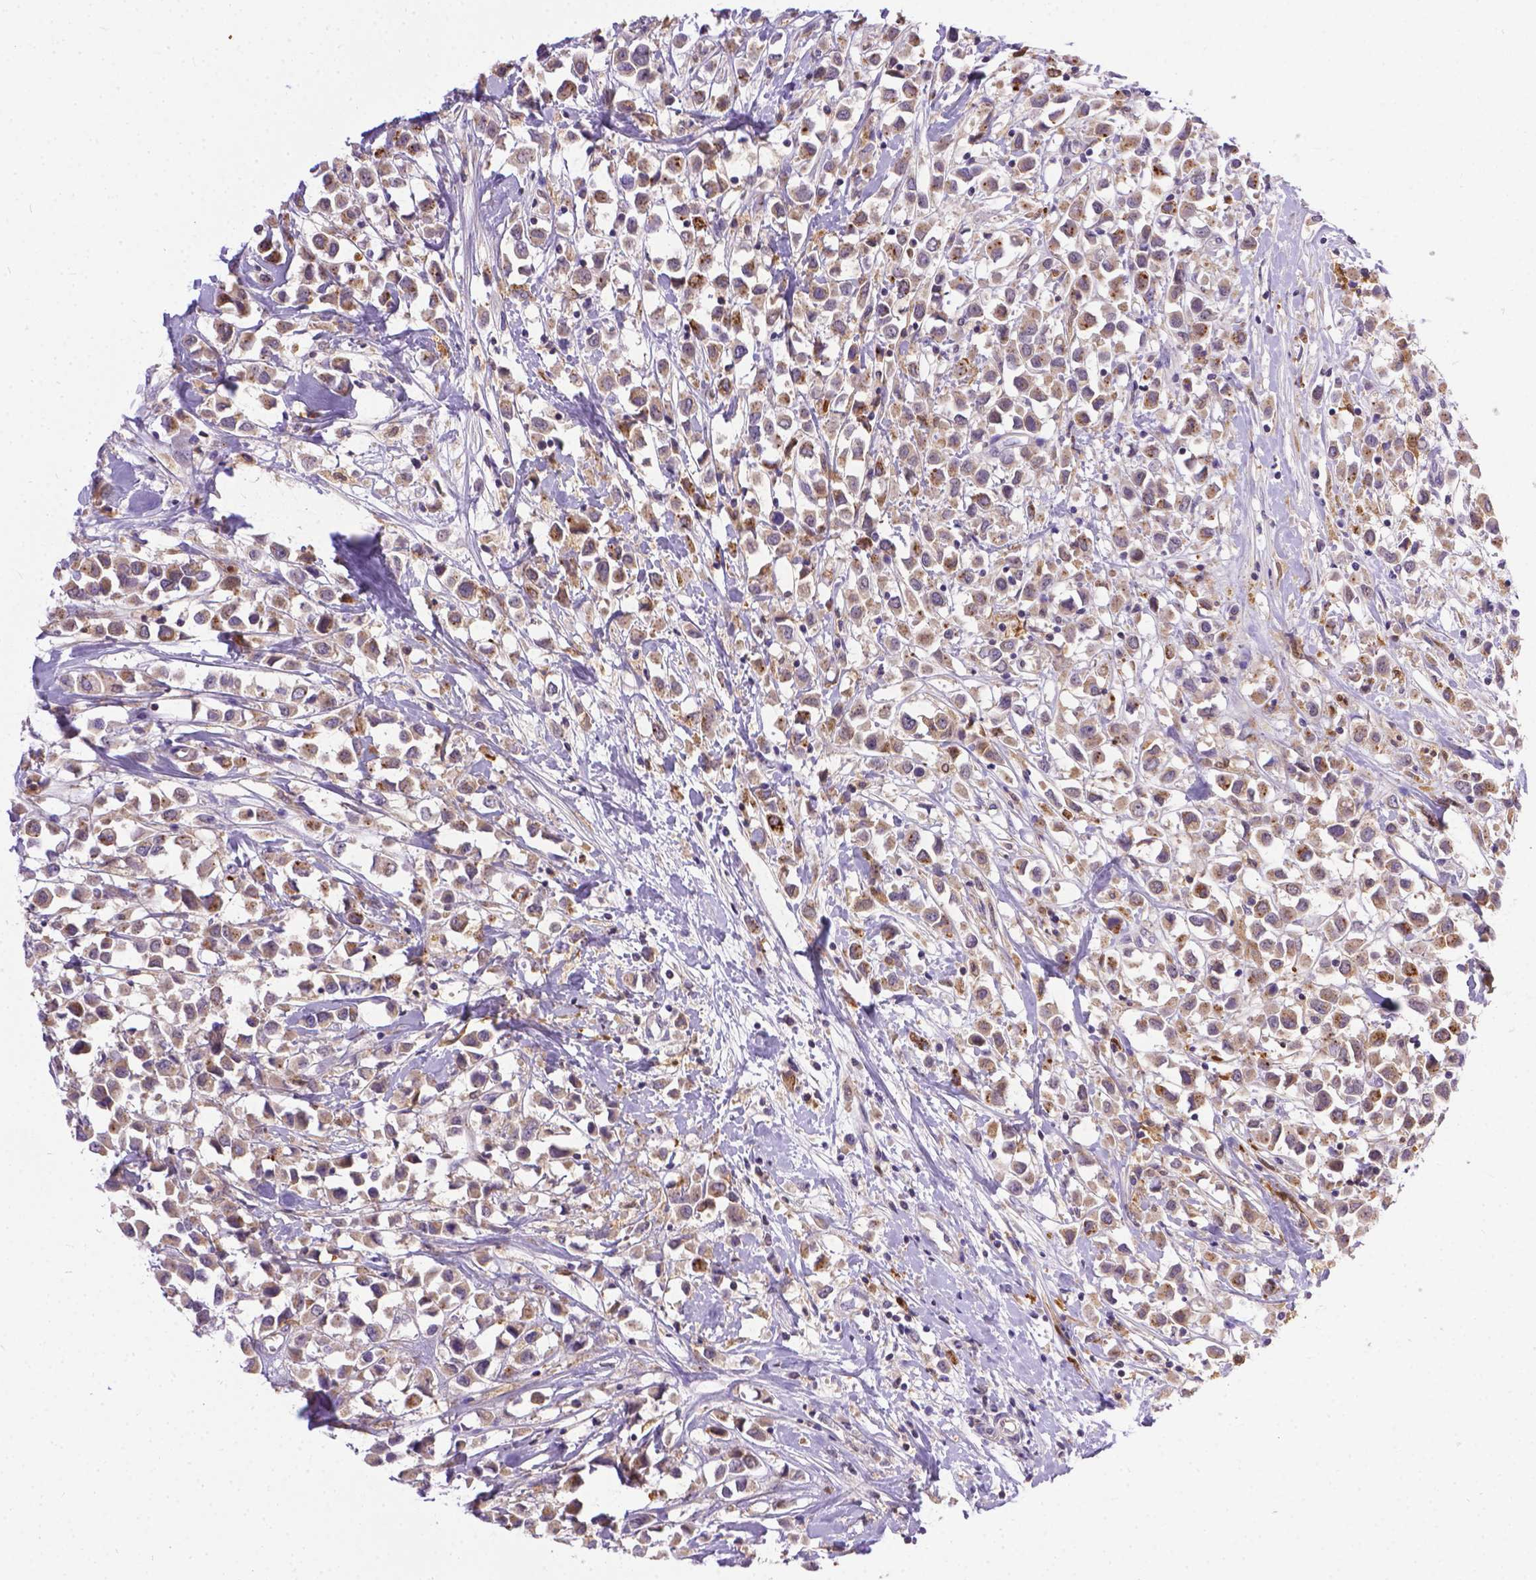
{"staining": {"intensity": "weak", "quantity": ">75%", "location": "cytoplasmic/membranous"}, "tissue": "breast cancer", "cell_type": "Tumor cells", "image_type": "cancer", "snomed": [{"axis": "morphology", "description": "Duct carcinoma"}, {"axis": "topography", "description": "Breast"}], "caption": "High-magnification brightfield microscopy of infiltrating ductal carcinoma (breast) stained with DAB (brown) and counterstained with hematoxylin (blue). tumor cells exhibit weak cytoplasmic/membranous positivity is appreciated in about>75% of cells.", "gene": "TM4SF18", "patient": {"sex": "female", "age": 61}}